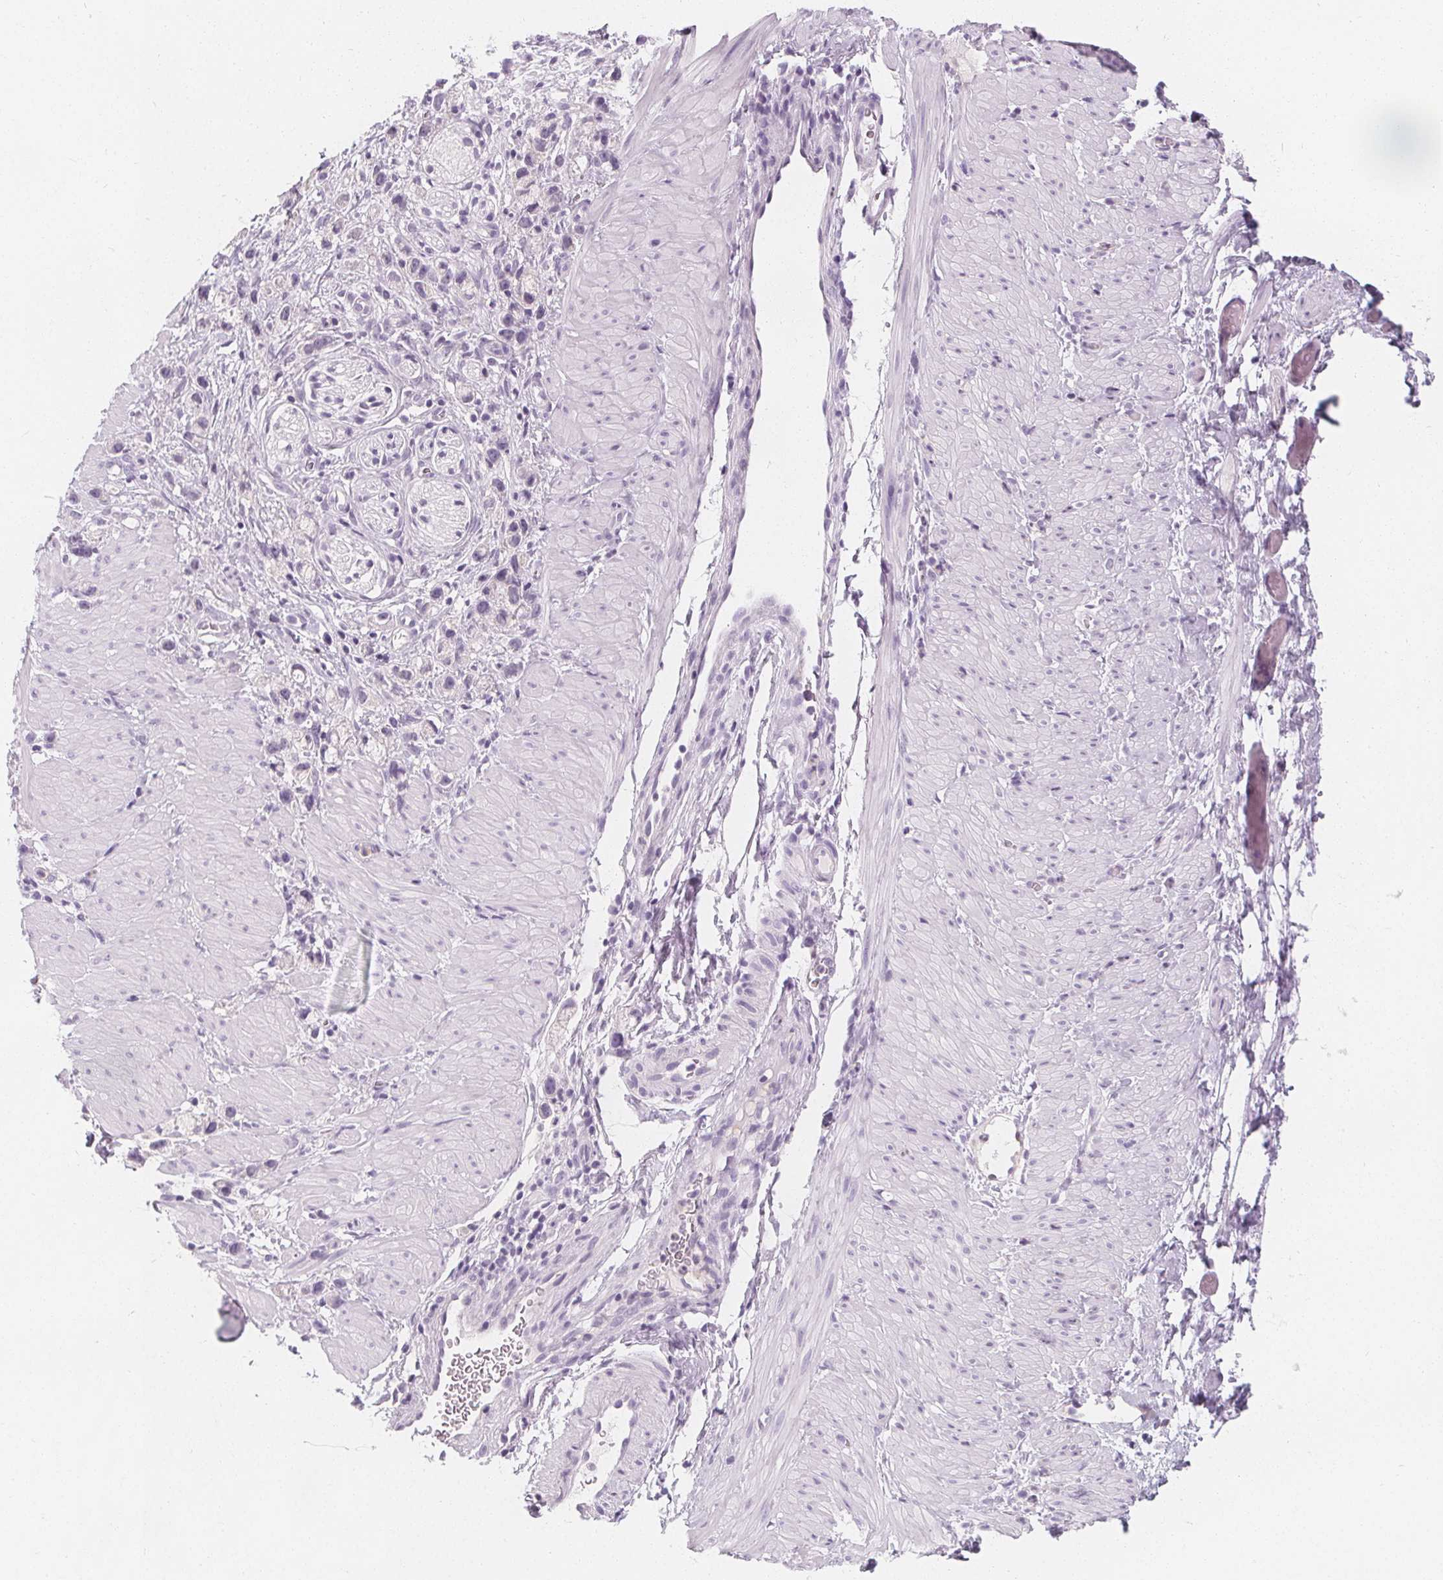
{"staining": {"intensity": "negative", "quantity": "none", "location": "none"}, "tissue": "stomach cancer", "cell_type": "Tumor cells", "image_type": "cancer", "snomed": [{"axis": "morphology", "description": "Adenocarcinoma, NOS"}, {"axis": "topography", "description": "Stomach"}], "caption": "High power microscopy photomicrograph of an immunohistochemistry photomicrograph of adenocarcinoma (stomach), revealing no significant positivity in tumor cells.", "gene": "UGP2", "patient": {"sex": "female", "age": 59}}